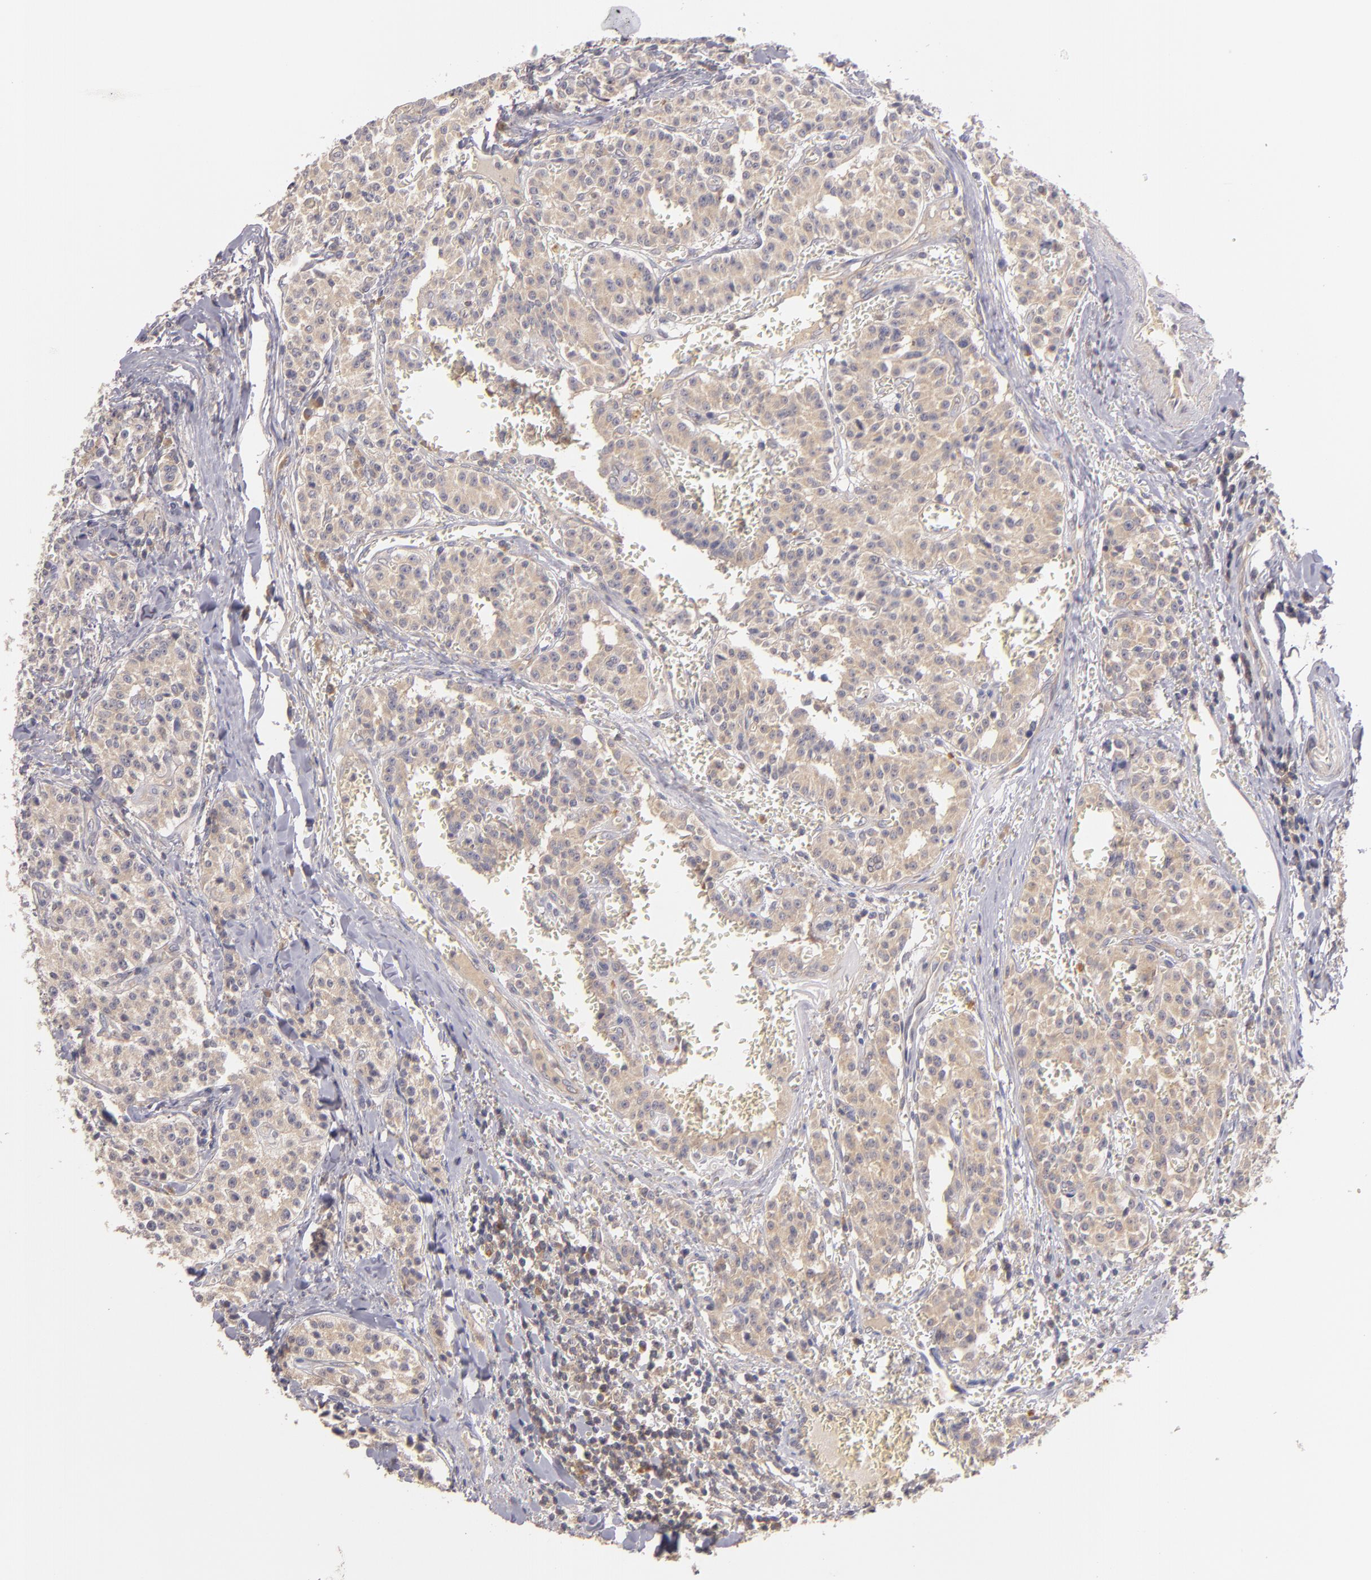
{"staining": {"intensity": "moderate", "quantity": ">75%", "location": "cytoplasmic/membranous"}, "tissue": "carcinoid", "cell_type": "Tumor cells", "image_type": "cancer", "snomed": [{"axis": "morphology", "description": "Carcinoid, malignant, NOS"}, {"axis": "topography", "description": "Stomach"}], "caption": "DAB (3,3'-diaminobenzidine) immunohistochemical staining of malignant carcinoid exhibits moderate cytoplasmic/membranous protein staining in approximately >75% of tumor cells. The protein is shown in brown color, while the nuclei are stained blue.", "gene": "UPF3B", "patient": {"sex": "female", "age": 76}}